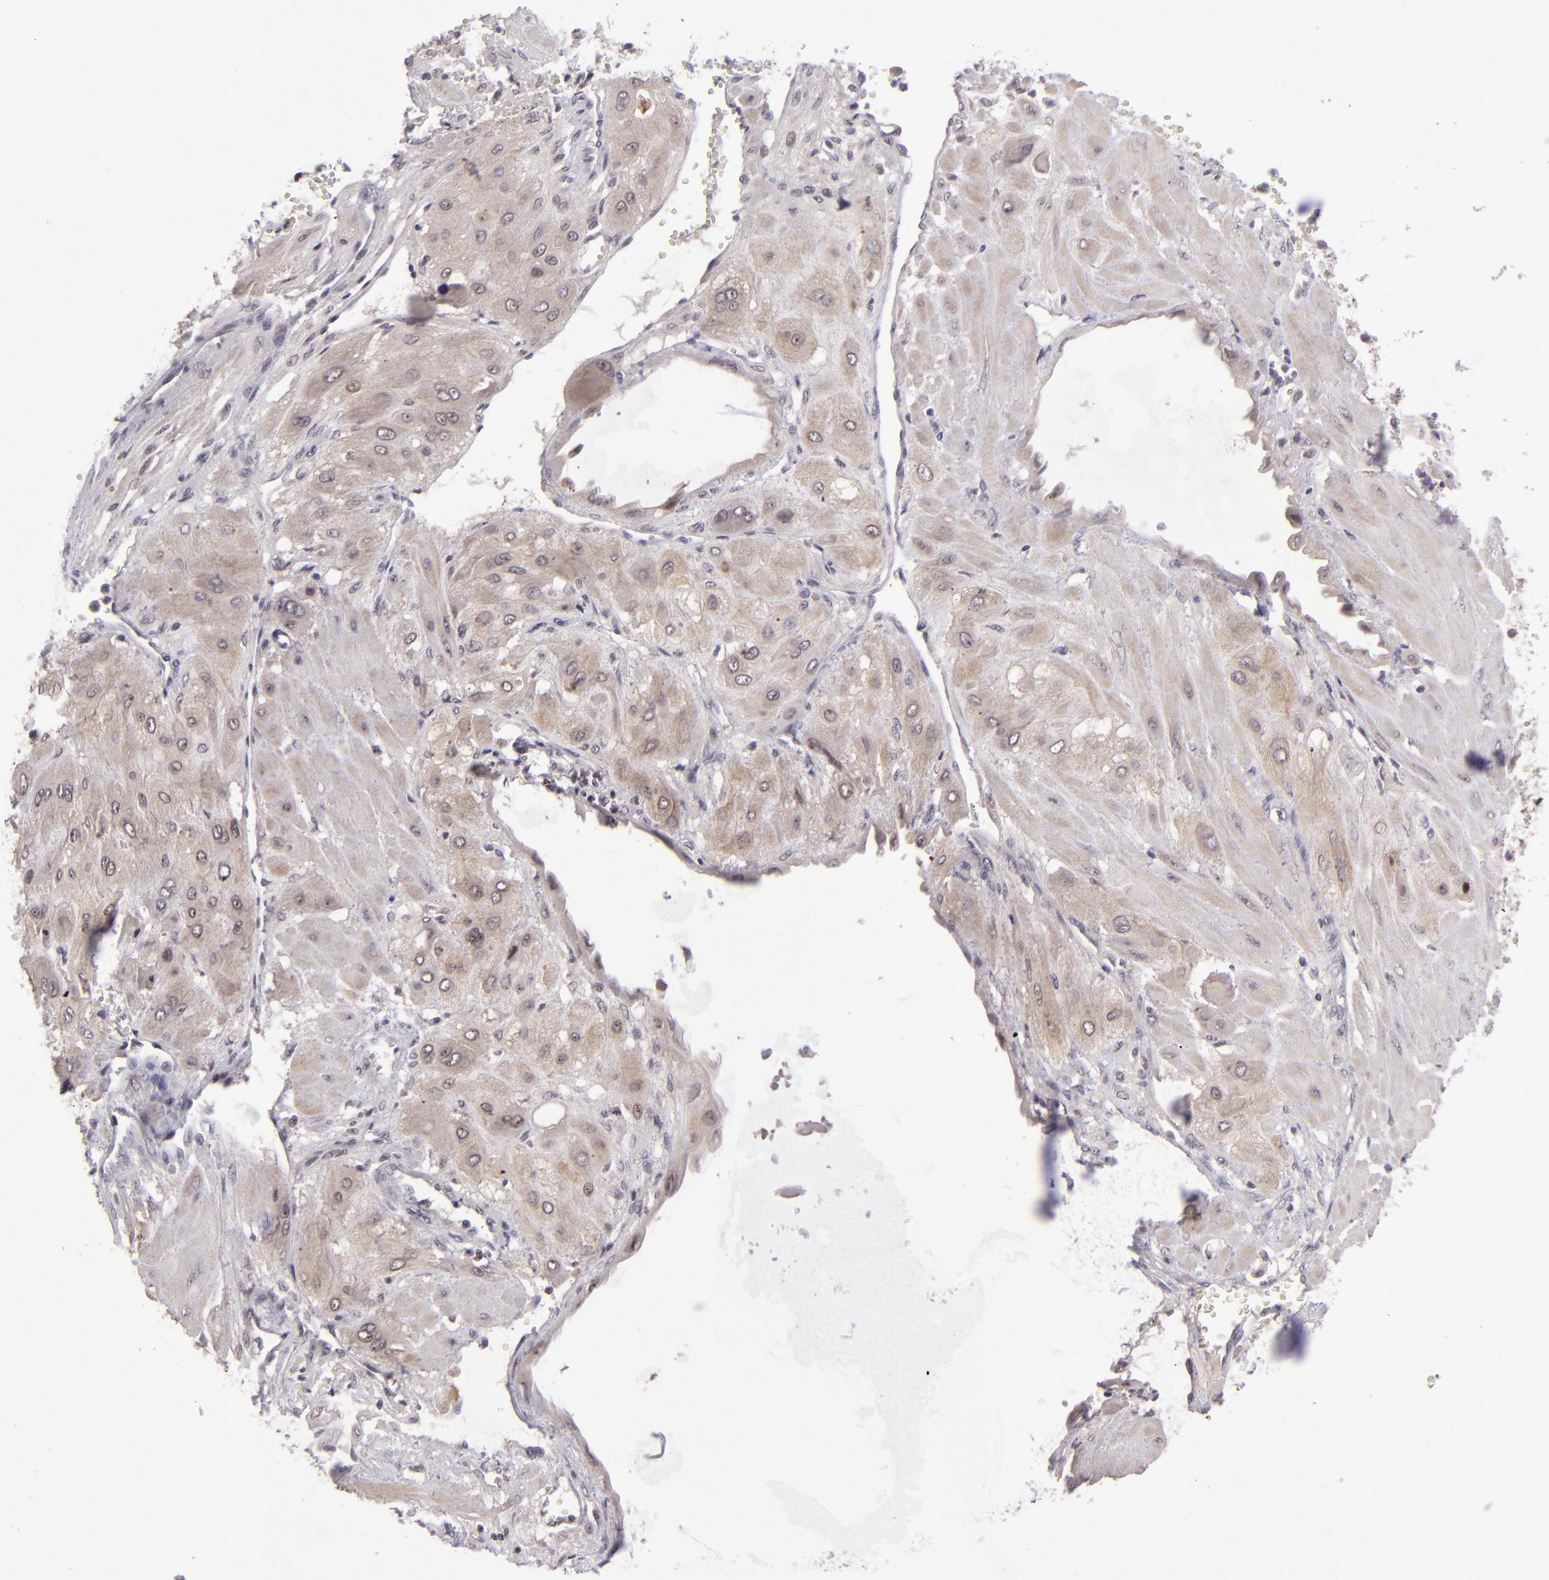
{"staining": {"intensity": "weak", "quantity": "25%-75%", "location": "cytoplasmic/membranous"}, "tissue": "cervical cancer", "cell_type": "Tumor cells", "image_type": "cancer", "snomed": [{"axis": "morphology", "description": "Squamous cell carcinoma, NOS"}, {"axis": "topography", "description": "Cervix"}], "caption": "Protein staining of cervical cancer (squamous cell carcinoma) tissue demonstrates weak cytoplasmic/membranous positivity in approximately 25%-75% of tumor cells. The staining was performed using DAB (3,3'-diaminobenzidine), with brown indicating positive protein expression. Nuclei are stained blue with hematoxylin.", "gene": "PCNX4", "patient": {"sex": "female", "age": 34}}